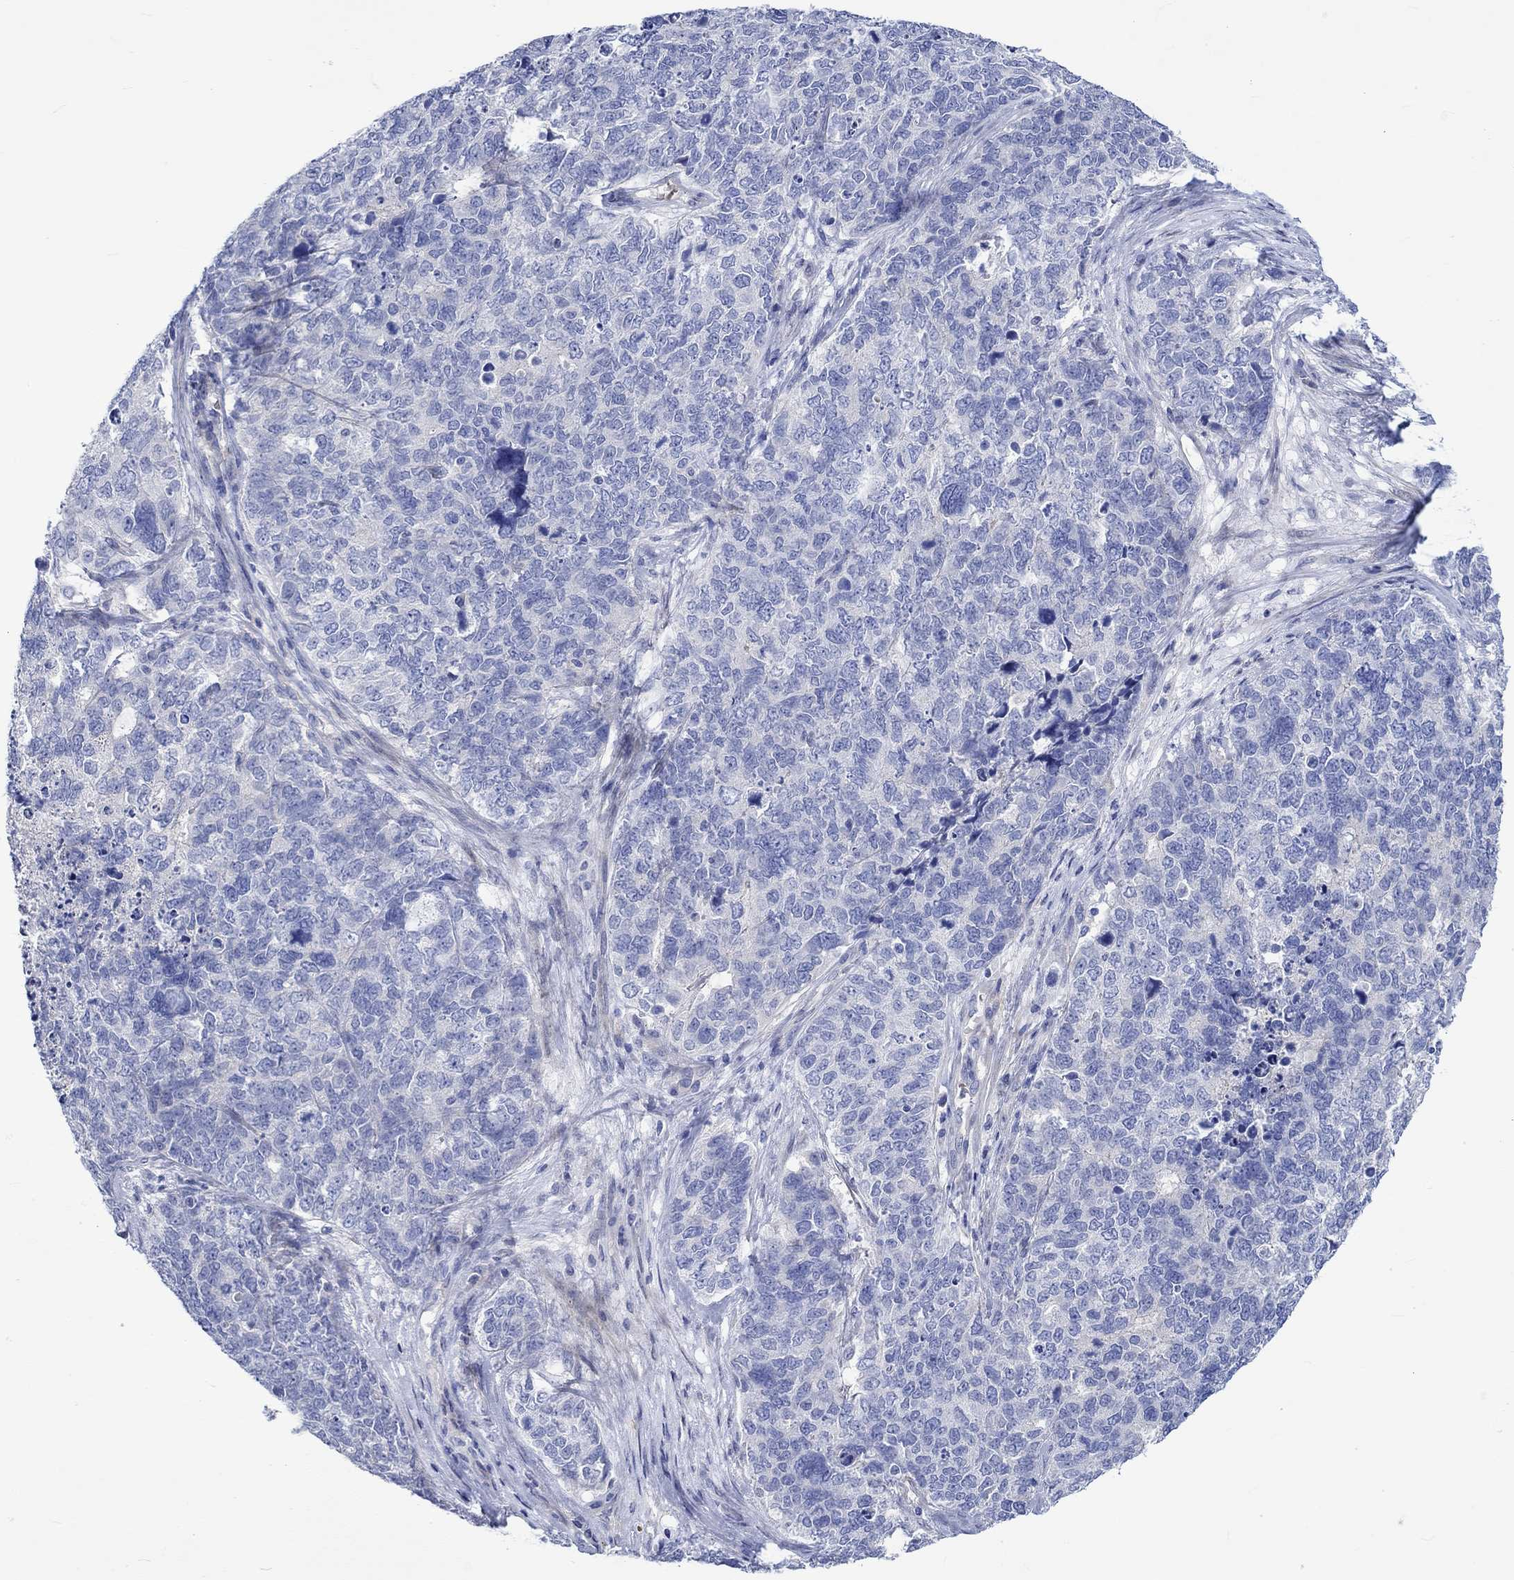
{"staining": {"intensity": "negative", "quantity": "none", "location": "none"}, "tissue": "cervical cancer", "cell_type": "Tumor cells", "image_type": "cancer", "snomed": [{"axis": "morphology", "description": "Squamous cell carcinoma, NOS"}, {"axis": "topography", "description": "Cervix"}], "caption": "This is a micrograph of immunohistochemistry staining of squamous cell carcinoma (cervical), which shows no expression in tumor cells. (DAB IHC visualized using brightfield microscopy, high magnification).", "gene": "NRIP3", "patient": {"sex": "female", "age": 63}}